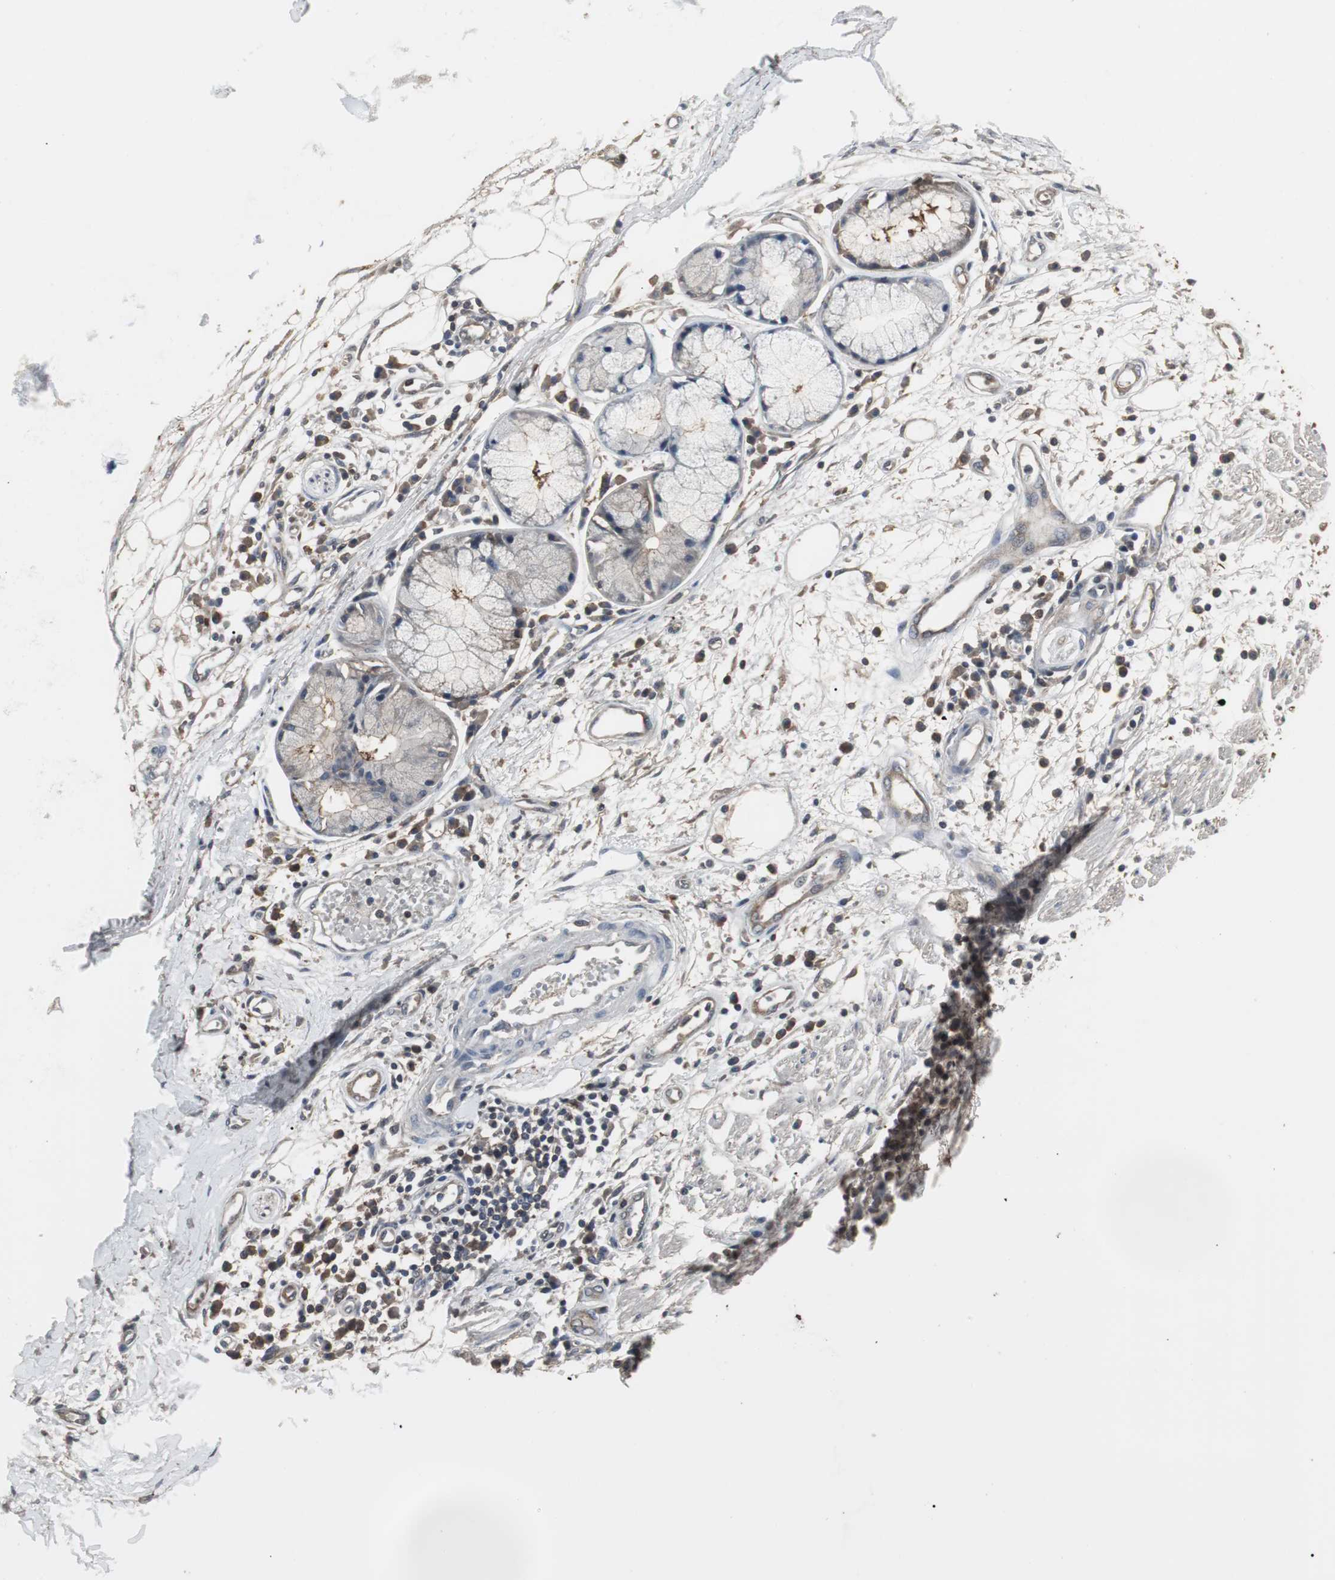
{"staining": {"intensity": "weak", "quantity": ">75%", "location": "cytoplasmic/membranous"}, "tissue": "adipose tissue", "cell_type": "Adipocytes", "image_type": "normal", "snomed": [{"axis": "morphology", "description": "Normal tissue, NOS"}, {"axis": "morphology", "description": "Adenocarcinoma, NOS"}, {"axis": "topography", "description": "Cartilage tissue"}, {"axis": "topography", "description": "Bronchus"}, {"axis": "topography", "description": "Lung"}], "caption": "Adipose tissue stained for a protein demonstrates weak cytoplasmic/membranous positivity in adipocytes. (Stains: DAB (3,3'-diaminobenzidine) in brown, nuclei in blue, Microscopy: brightfield microscopy at high magnification).", "gene": "HPRT1", "patient": {"sex": "female", "age": 67}}